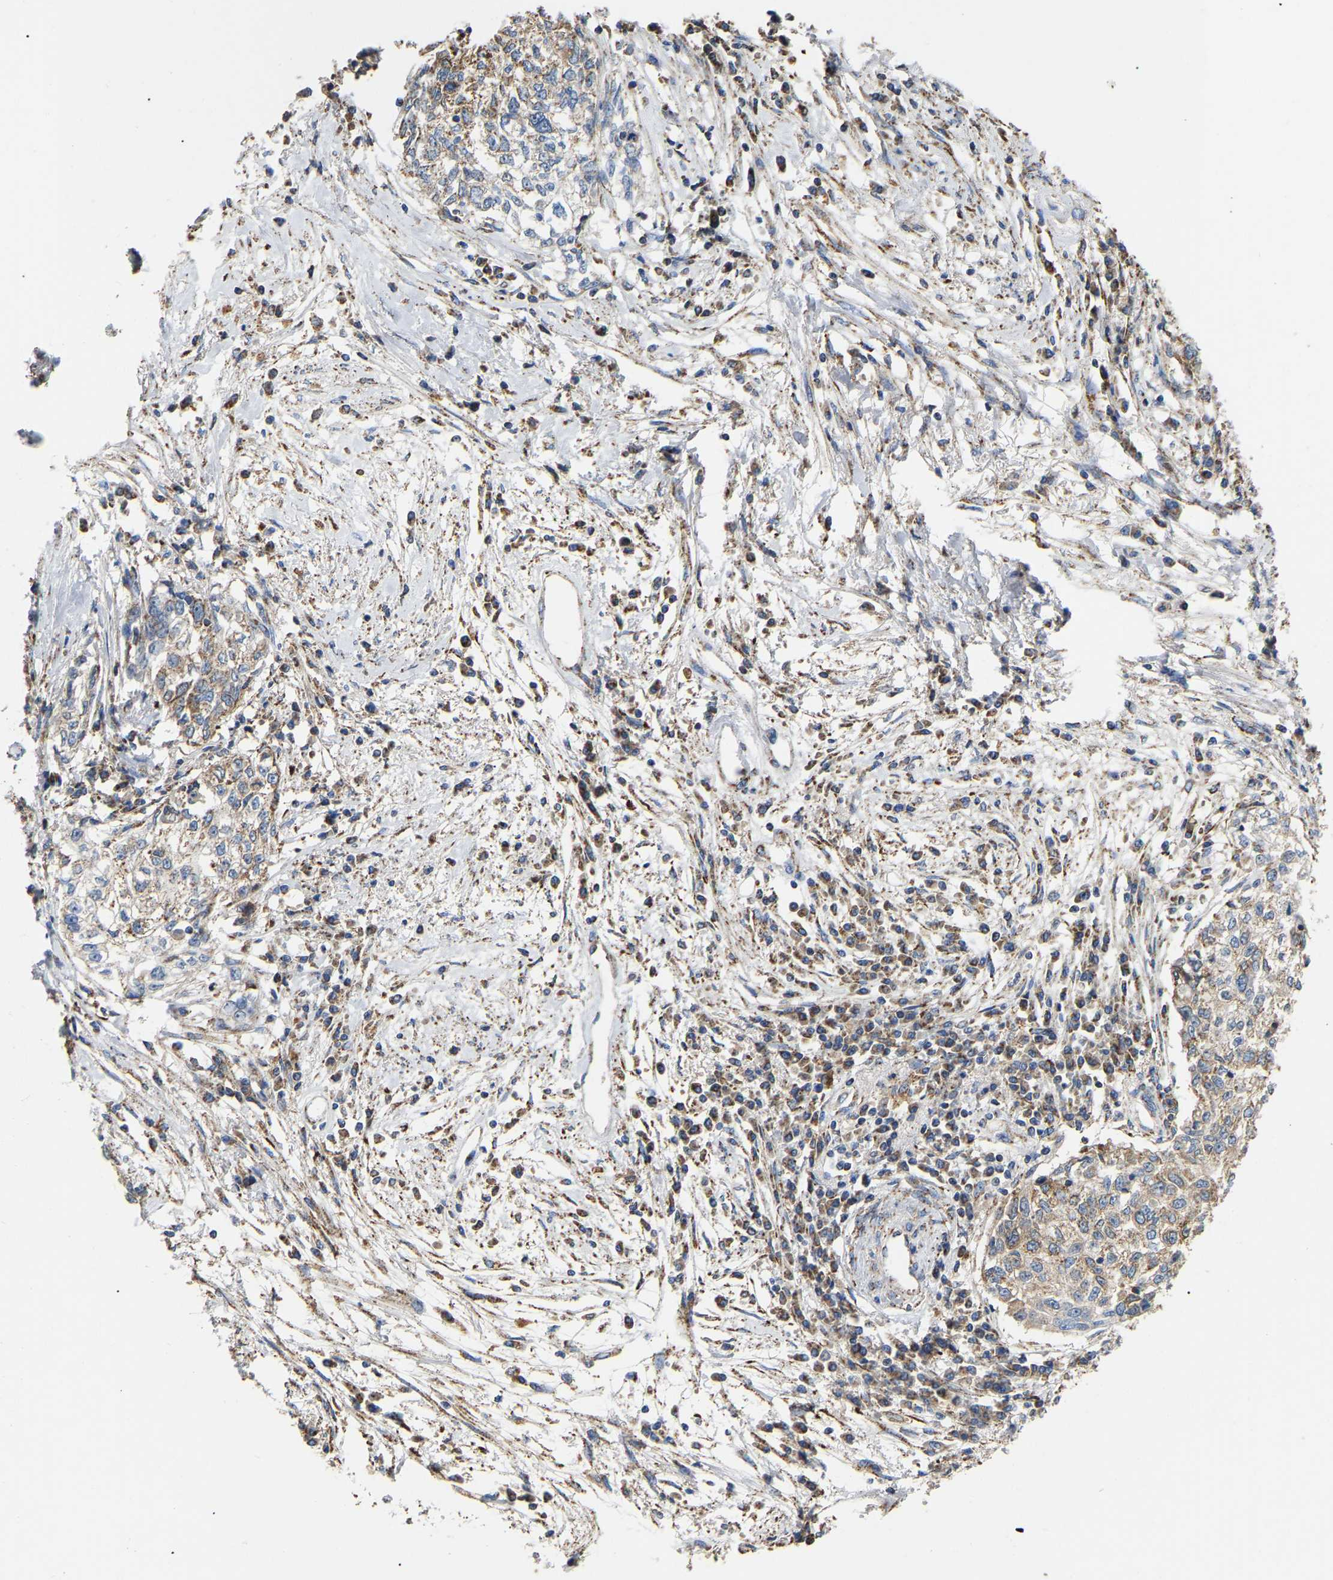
{"staining": {"intensity": "weak", "quantity": "<25%", "location": "cytoplasmic/membranous"}, "tissue": "cervical cancer", "cell_type": "Tumor cells", "image_type": "cancer", "snomed": [{"axis": "morphology", "description": "Squamous cell carcinoma, NOS"}, {"axis": "topography", "description": "Cervix"}], "caption": "DAB immunohistochemical staining of human cervical cancer (squamous cell carcinoma) reveals no significant expression in tumor cells. Brightfield microscopy of IHC stained with DAB (brown) and hematoxylin (blue), captured at high magnification.", "gene": "HIBADH", "patient": {"sex": "female", "age": 57}}